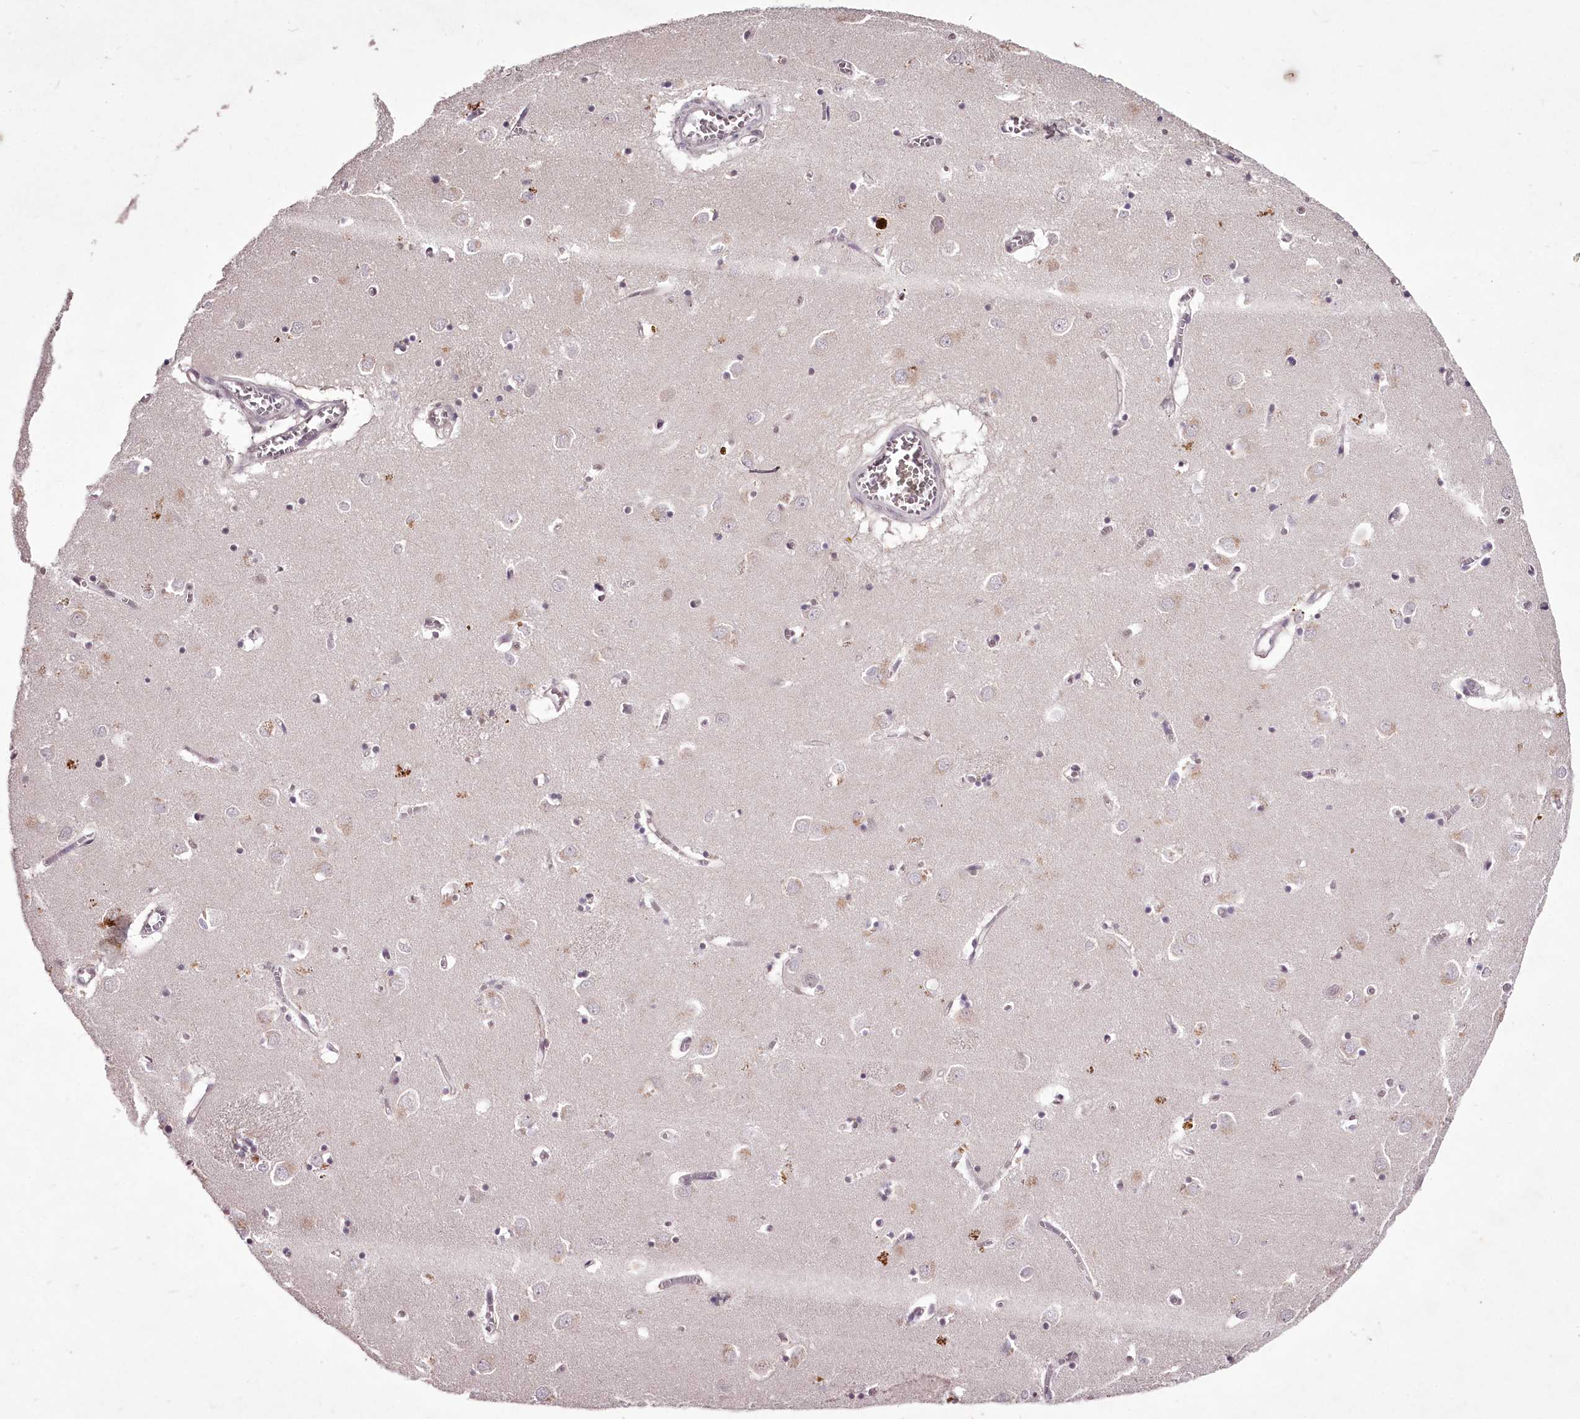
{"staining": {"intensity": "negative", "quantity": "none", "location": "none"}, "tissue": "caudate", "cell_type": "Glial cells", "image_type": "normal", "snomed": [{"axis": "morphology", "description": "Normal tissue, NOS"}, {"axis": "topography", "description": "Lateral ventricle wall"}], "caption": "Immunohistochemistry micrograph of normal caudate stained for a protein (brown), which displays no staining in glial cells. Brightfield microscopy of IHC stained with DAB (3,3'-diaminobenzidine) (brown) and hematoxylin (blue), captured at high magnification.", "gene": "C1orf56", "patient": {"sex": "male", "age": 70}}